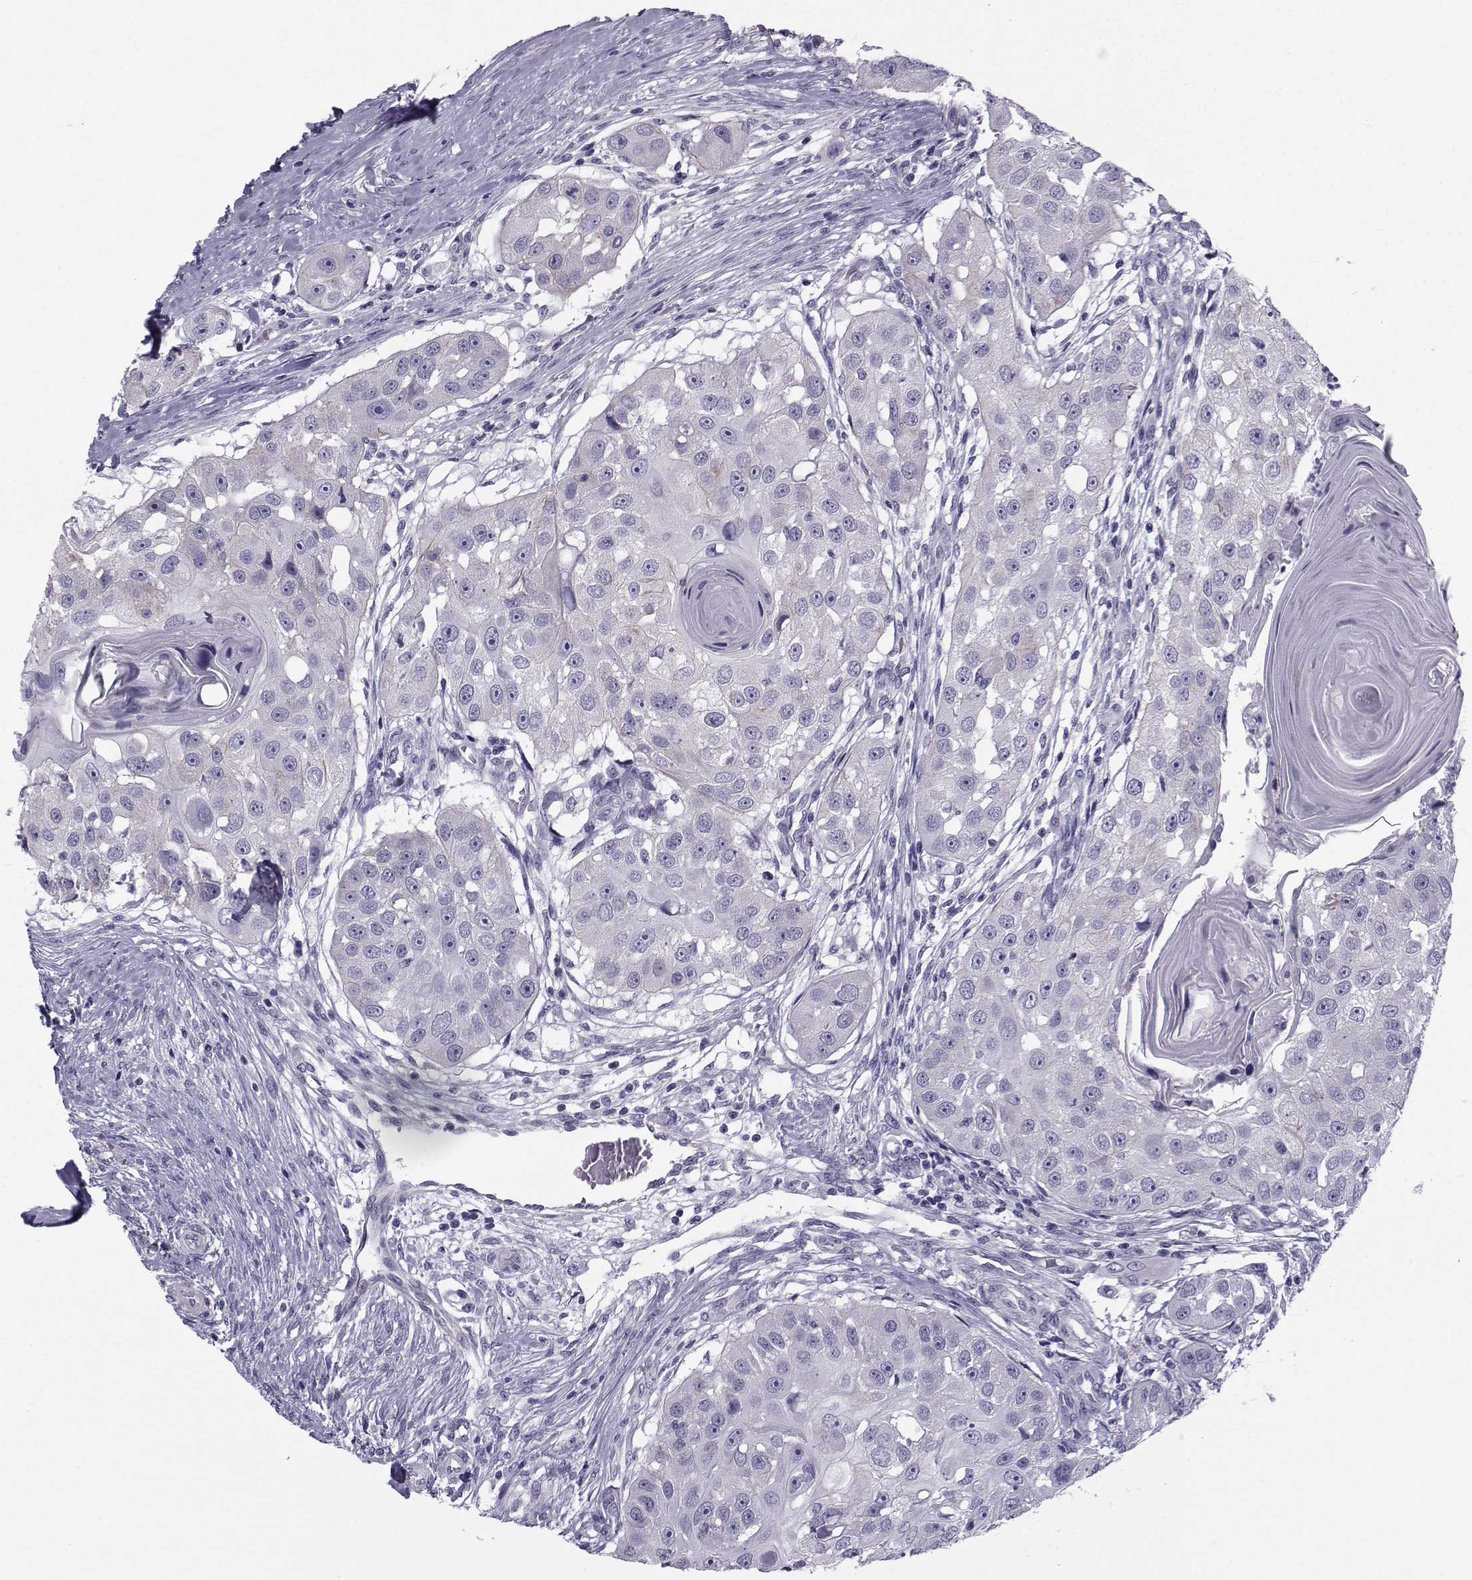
{"staining": {"intensity": "negative", "quantity": "none", "location": "none"}, "tissue": "head and neck cancer", "cell_type": "Tumor cells", "image_type": "cancer", "snomed": [{"axis": "morphology", "description": "Squamous cell carcinoma, NOS"}, {"axis": "topography", "description": "Head-Neck"}], "caption": "Image shows no protein staining in tumor cells of squamous cell carcinoma (head and neck) tissue.", "gene": "SPANXD", "patient": {"sex": "male", "age": 51}}